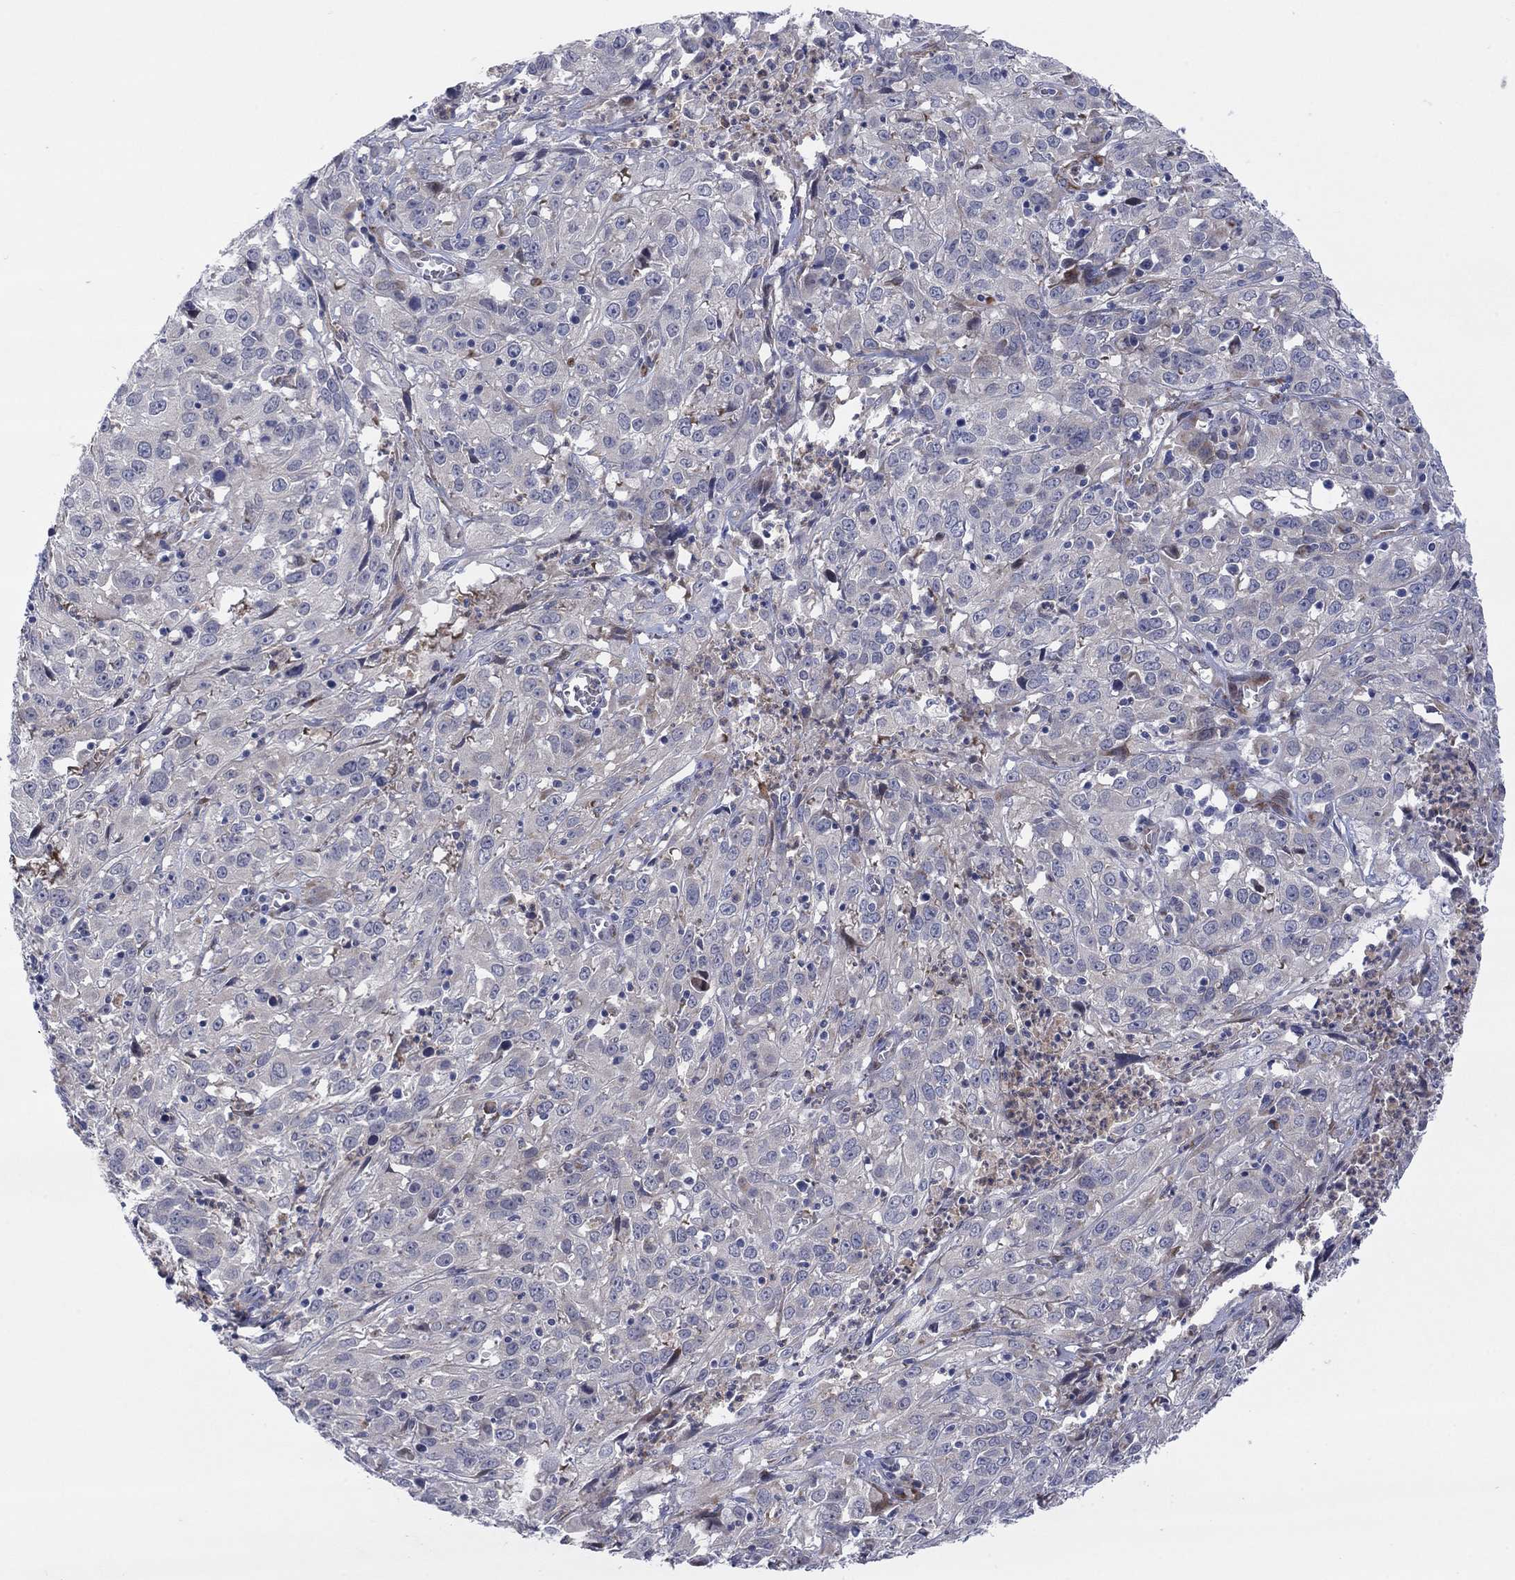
{"staining": {"intensity": "negative", "quantity": "none", "location": "none"}, "tissue": "cervical cancer", "cell_type": "Tumor cells", "image_type": "cancer", "snomed": [{"axis": "morphology", "description": "Squamous cell carcinoma, NOS"}, {"axis": "topography", "description": "Cervix"}], "caption": "A high-resolution photomicrograph shows immunohistochemistry (IHC) staining of cervical squamous cell carcinoma, which reveals no significant positivity in tumor cells.", "gene": "TTC21B", "patient": {"sex": "female", "age": 32}}